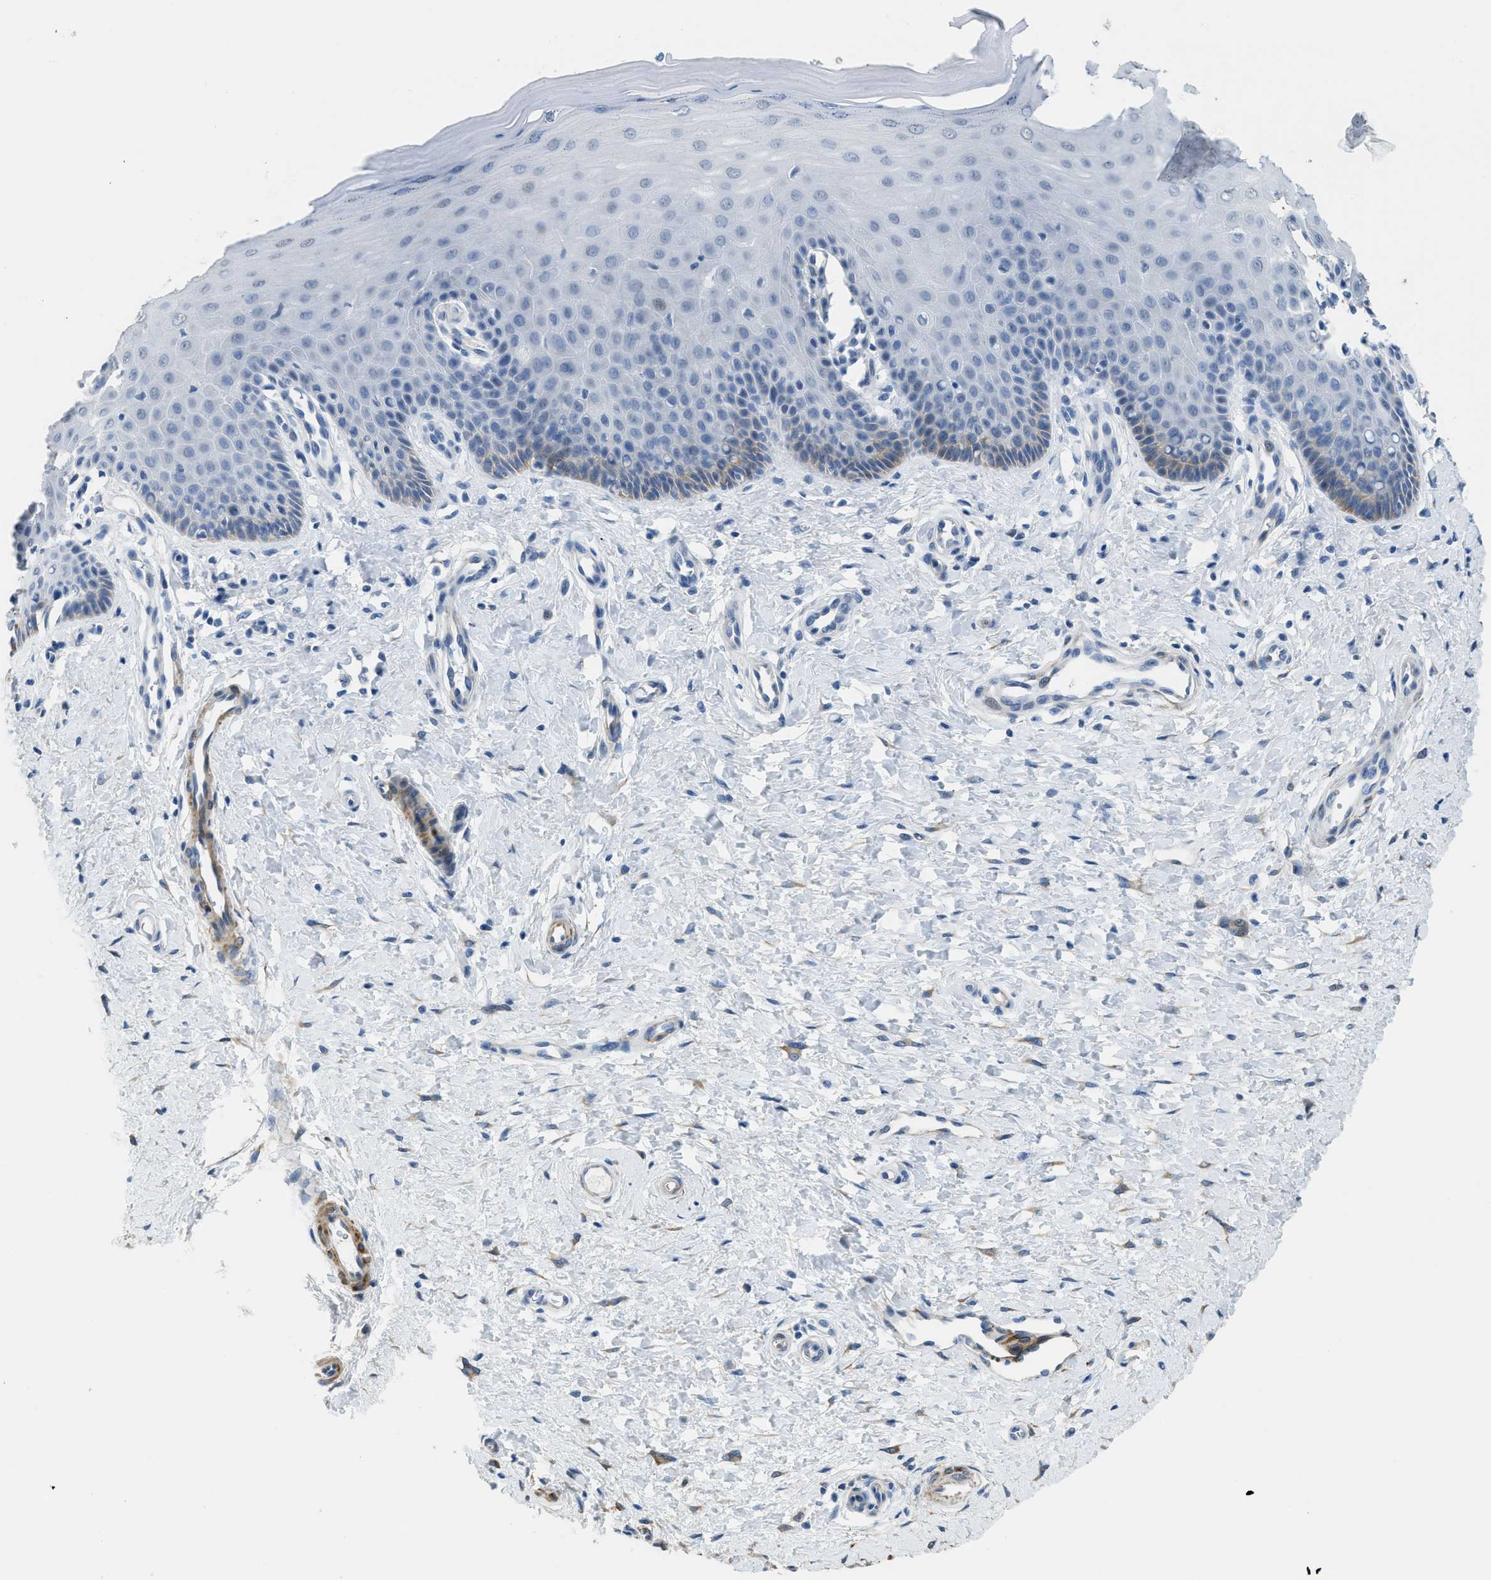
{"staining": {"intensity": "negative", "quantity": "none", "location": "none"}, "tissue": "cervix", "cell_type": "Glandular cells", "image_type": "normal", "snomed": [{"axis": "morphology", "description": "Normal tissue, NOS"}, {"axis": "topography", "description": "Cervix"}], "caption": "An immunohistochemistry (IHC) histopathology image of benign cervix is shown. There is no staining in glandular cells of cervix.", "gene": "ZSWIM5", "patient": {"sex": "female", "age": 55}}